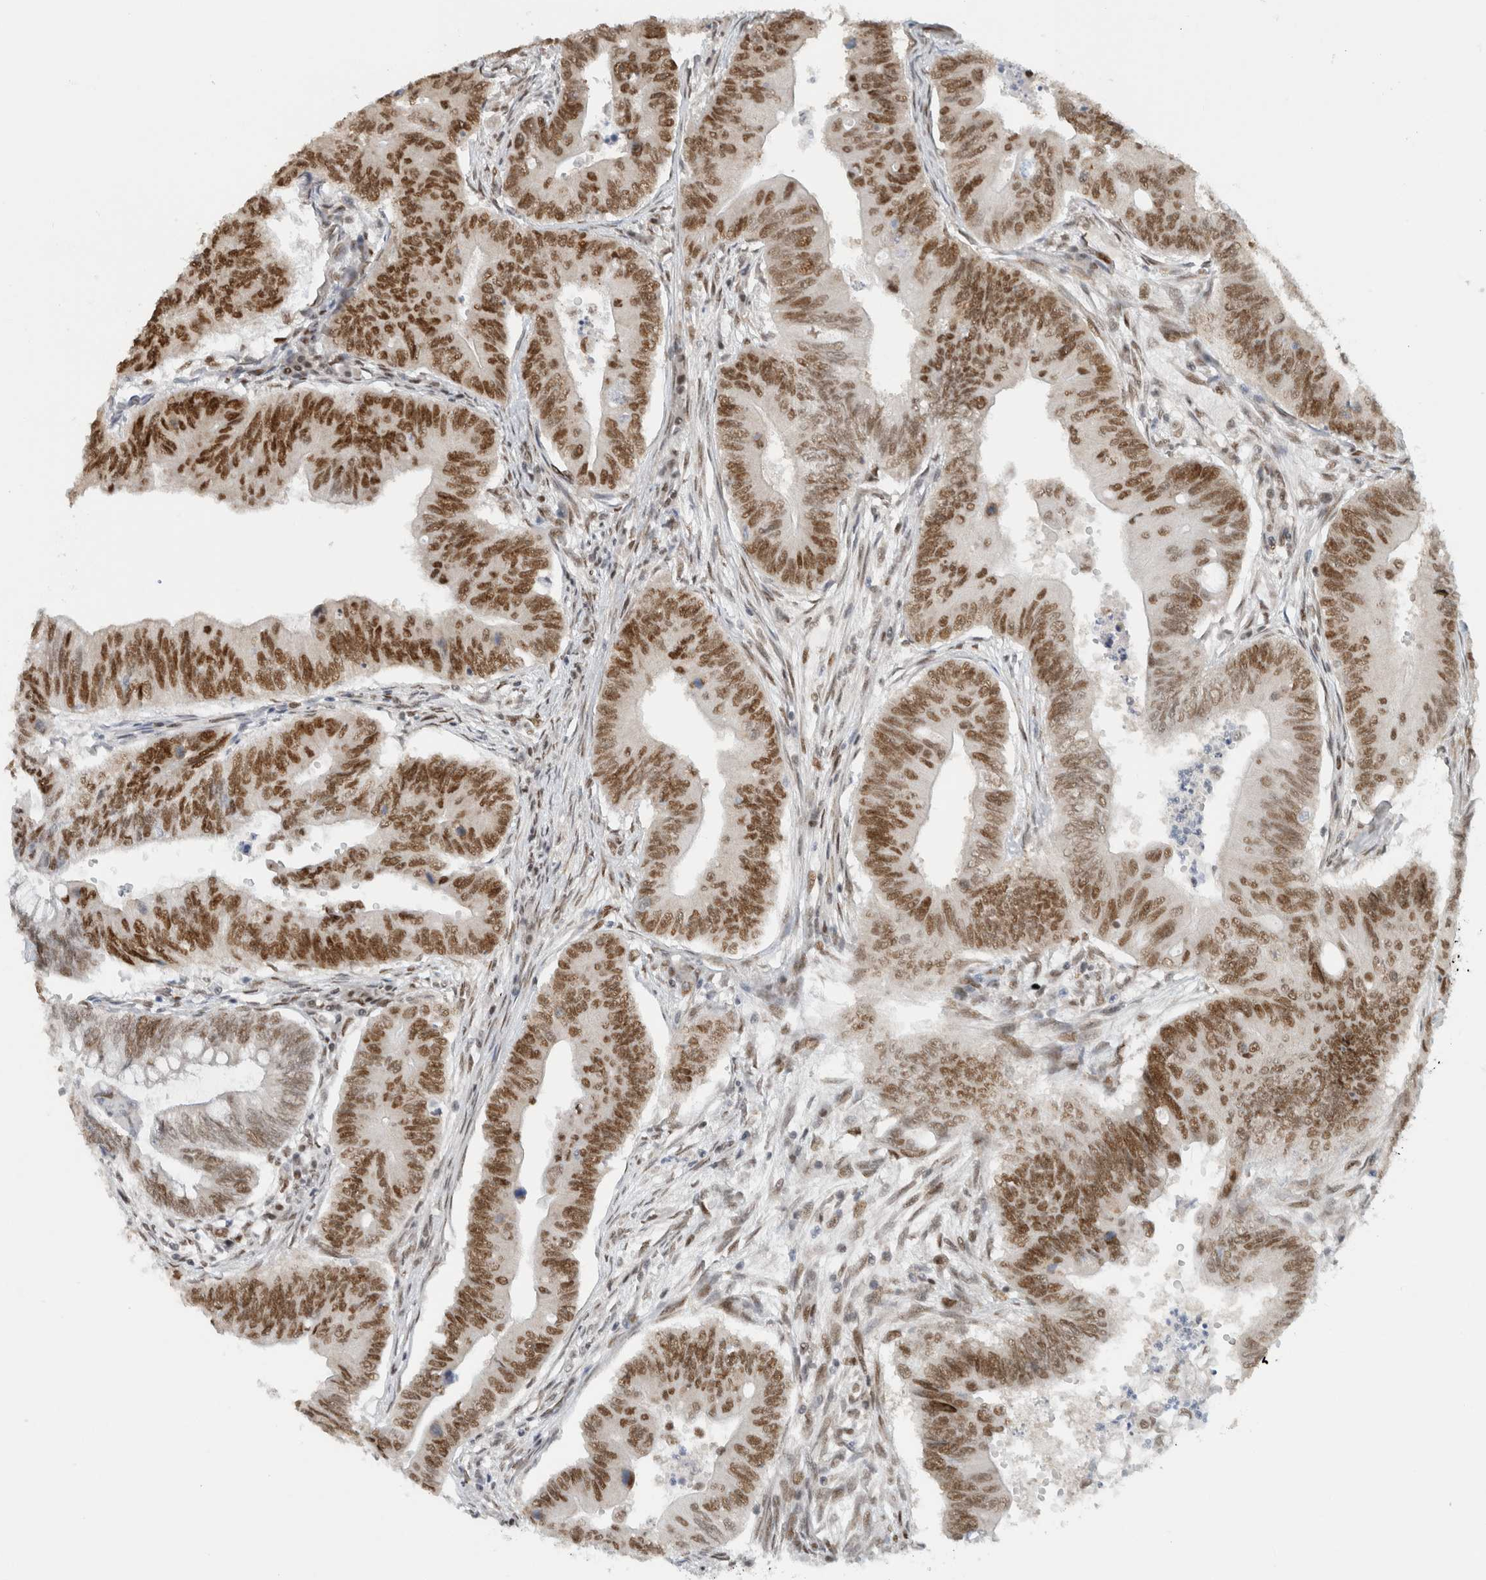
{"staining": {"intensity": "strong", "quantity": ">75%", "location": "nuclear"}, "tissue": "colorectal cancer", "cell_type": "Tumor cells", "image_type": "cancer", "snomed": [{"axis": "morphology", "description": "Adenoma, NOS"}, {"axis": "morphology", "description": "Adenocarcinoma, NOS"}, {"axis": "topography", "description": "Colon"}], "caption": "A photomicrograph showing strong nuclear staining in approximately >75% of tumor cells in colorectal adenocarcinoma, as visualized by brown immunohistochemical staining.", "gene": "HNRNPR", "patient": {"sex": "male", "age": 79}}